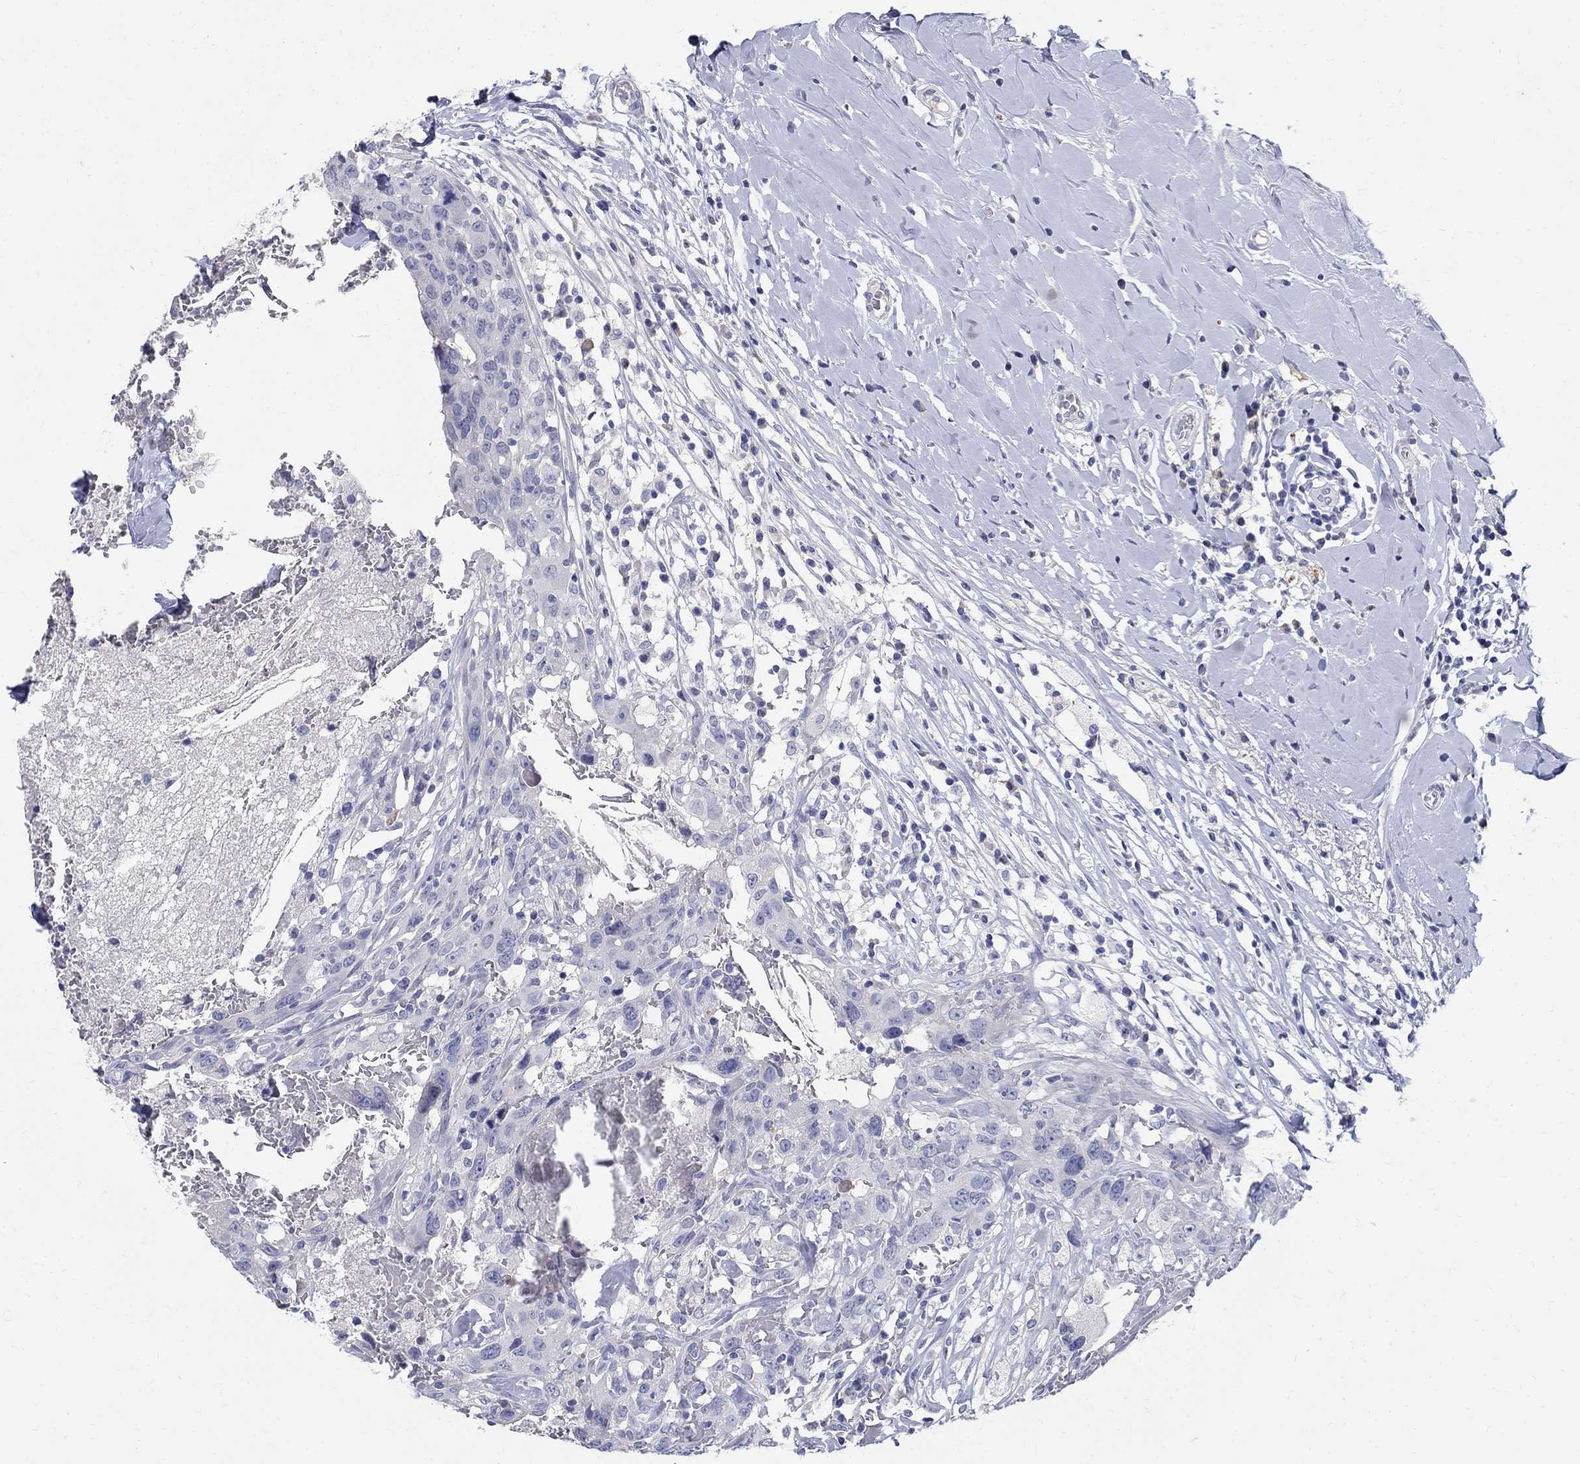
{"staining": {"intensity": "negative", "quantity": "none", "location": "none"}, "tissue": "breast cancer", "cell_type": "Tumor cells", "image_type": "cancer", "snomed": [{"axis": "morphology", "description": "Duct carcinoma"}, {"axis": "topography", "description": "Breast"}], "caption": "The photomicrograph exhibits no significant staining in tumor cells of breast cancer.", "gene": "SOX2", "patient": {"sex": "female", "age": 27}}